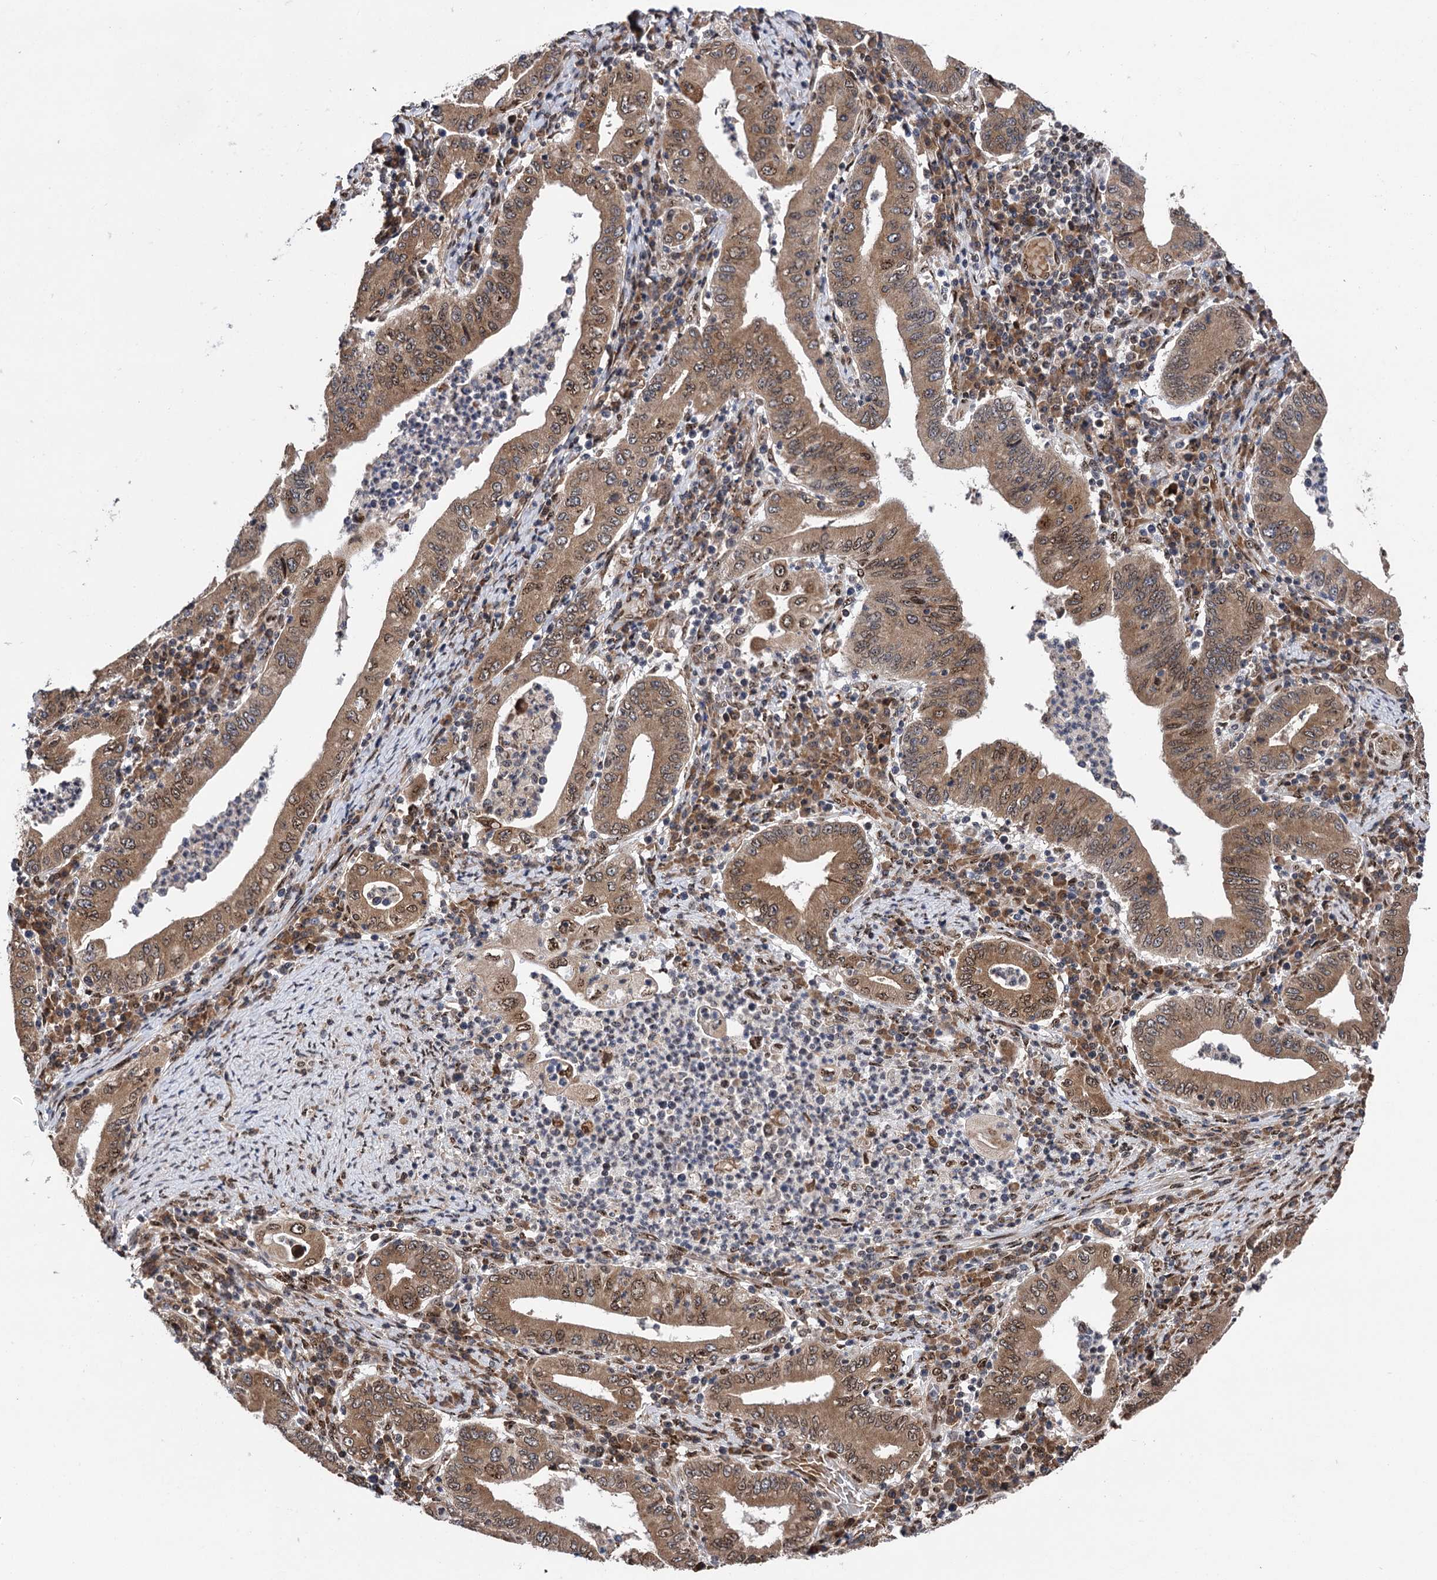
{"staining": {"intensity": "moderate", "quantity": ">75%", "location": "cytoplasmic/membranous,nuclear"}, "tissue": "stomach cancer", "cell_type": "Tumor cells", "image_type": "cancer", "snomed": [{"axis": "morphology", "description": "Normal tissue, NOS"}, {"axis": "morphology", "description": "Adenocarcinoma, NOS"}, {"axis": "topography", "description": "Esophagus"}, {"axis": "topography", "description": "Stomach, upper"}, {"axis": "topography", "description": "Peripheral nerve tissue"}], "caption": "Approximately >75% of tumor cells in human stomach cancer (adenocarcinoma) show moderate cytoplasmic/membranous and nuclear protein expression as visualized by brown immunohistochemical staining.", "gene": "MESD", "patient": {"sex": "male", "age": 62}}